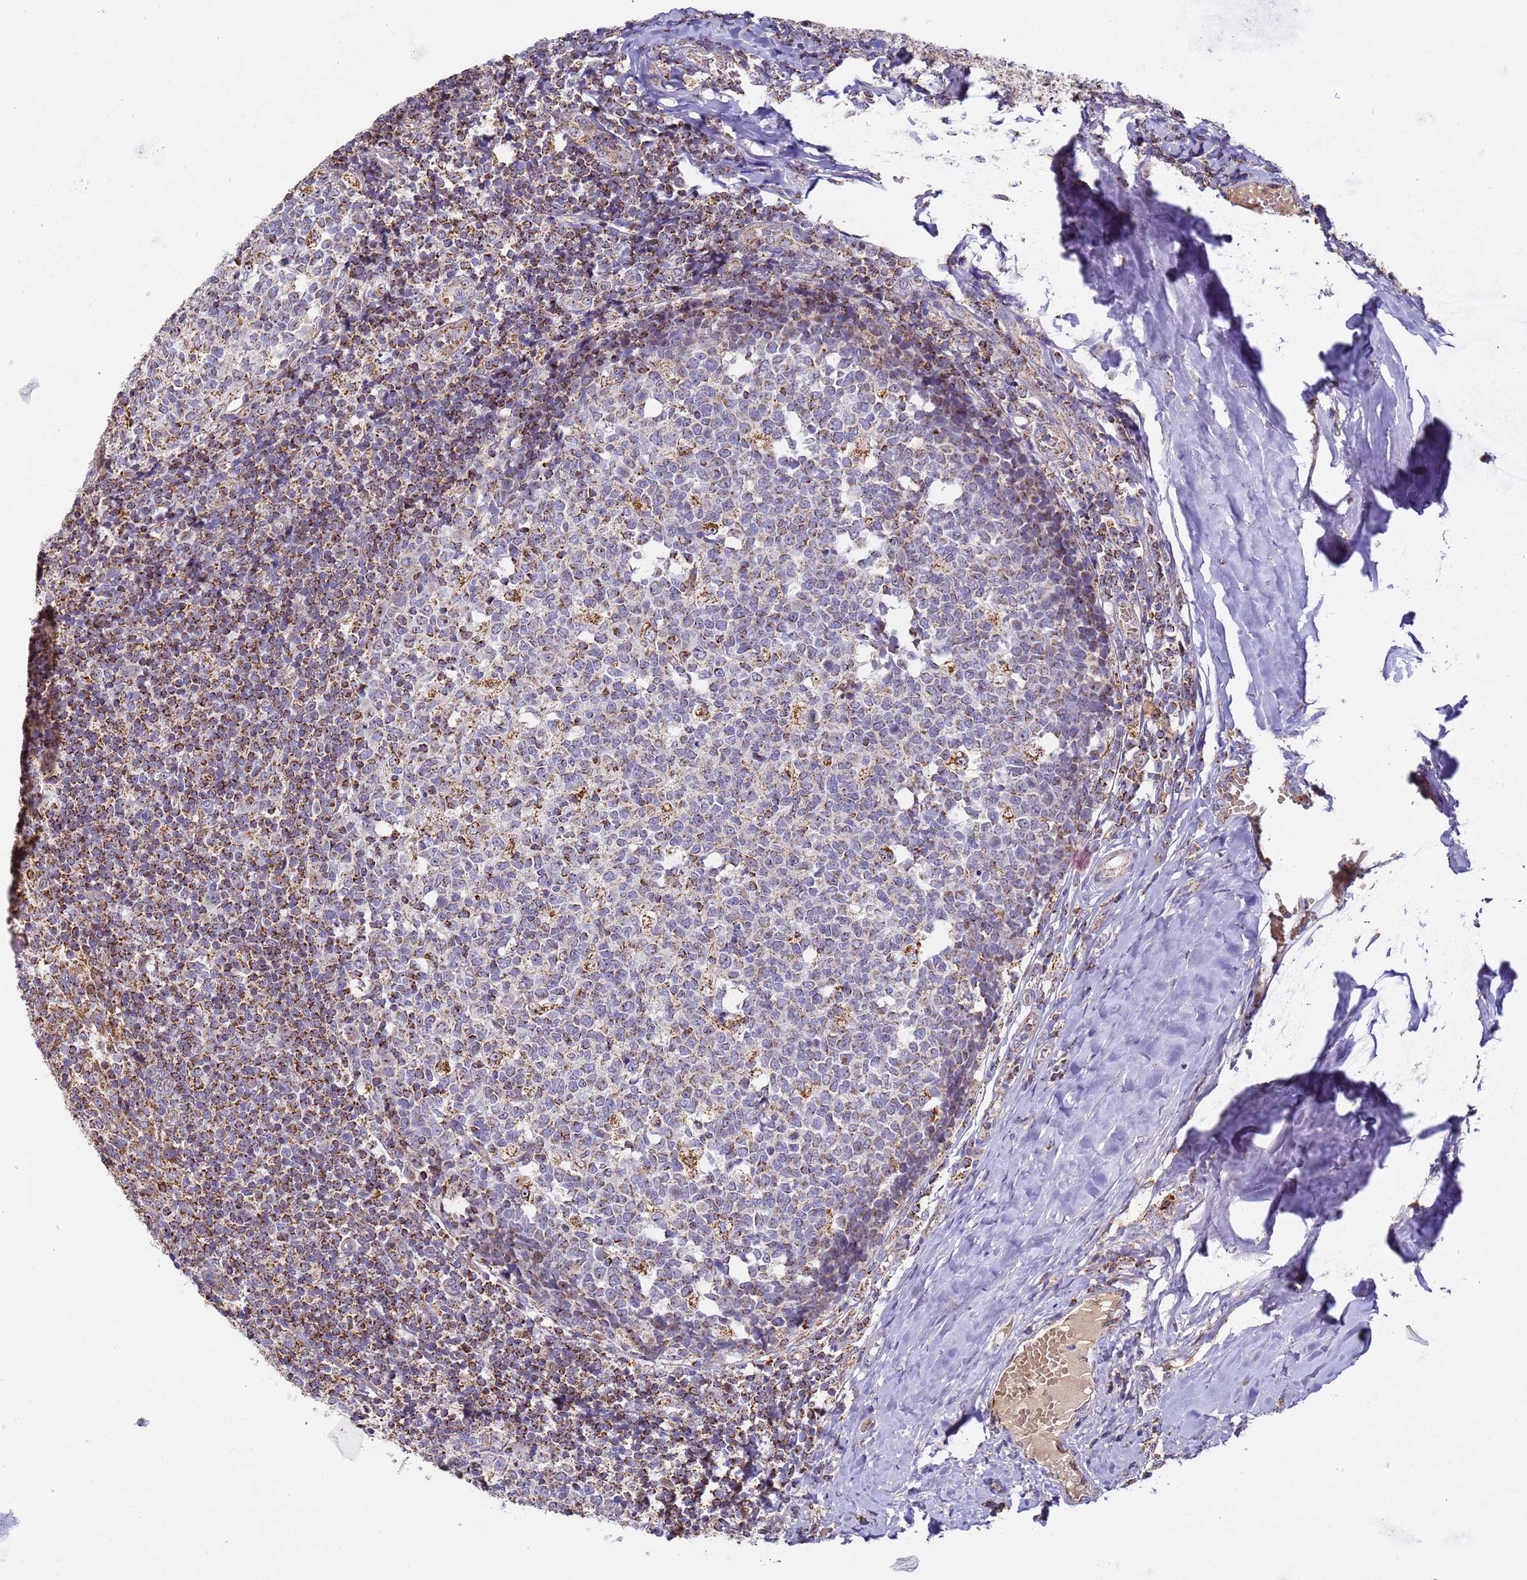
{"staining": {"intensity": "moderate", "quantity": "<25%", "location": "cytoplasmic/membranous"}, "tissue": "tonsil", "cell_type": "Germinal center cells", "image_type": "normal", "snomed": [{"axis": "morphology", "description": "Normal tissue, NOS"}, {"axis": "topography", "description": "Tonsil"}], "caption": "Immunohistochemical staining of benign human tonsil demonstrates low levels of moderate cytoplasmic/membranous expression in about <25% of germinal center cells. Nuclei are stained in blue.", "gene": "FRG2B", "patient": {"sex": "female", "age": 19}}